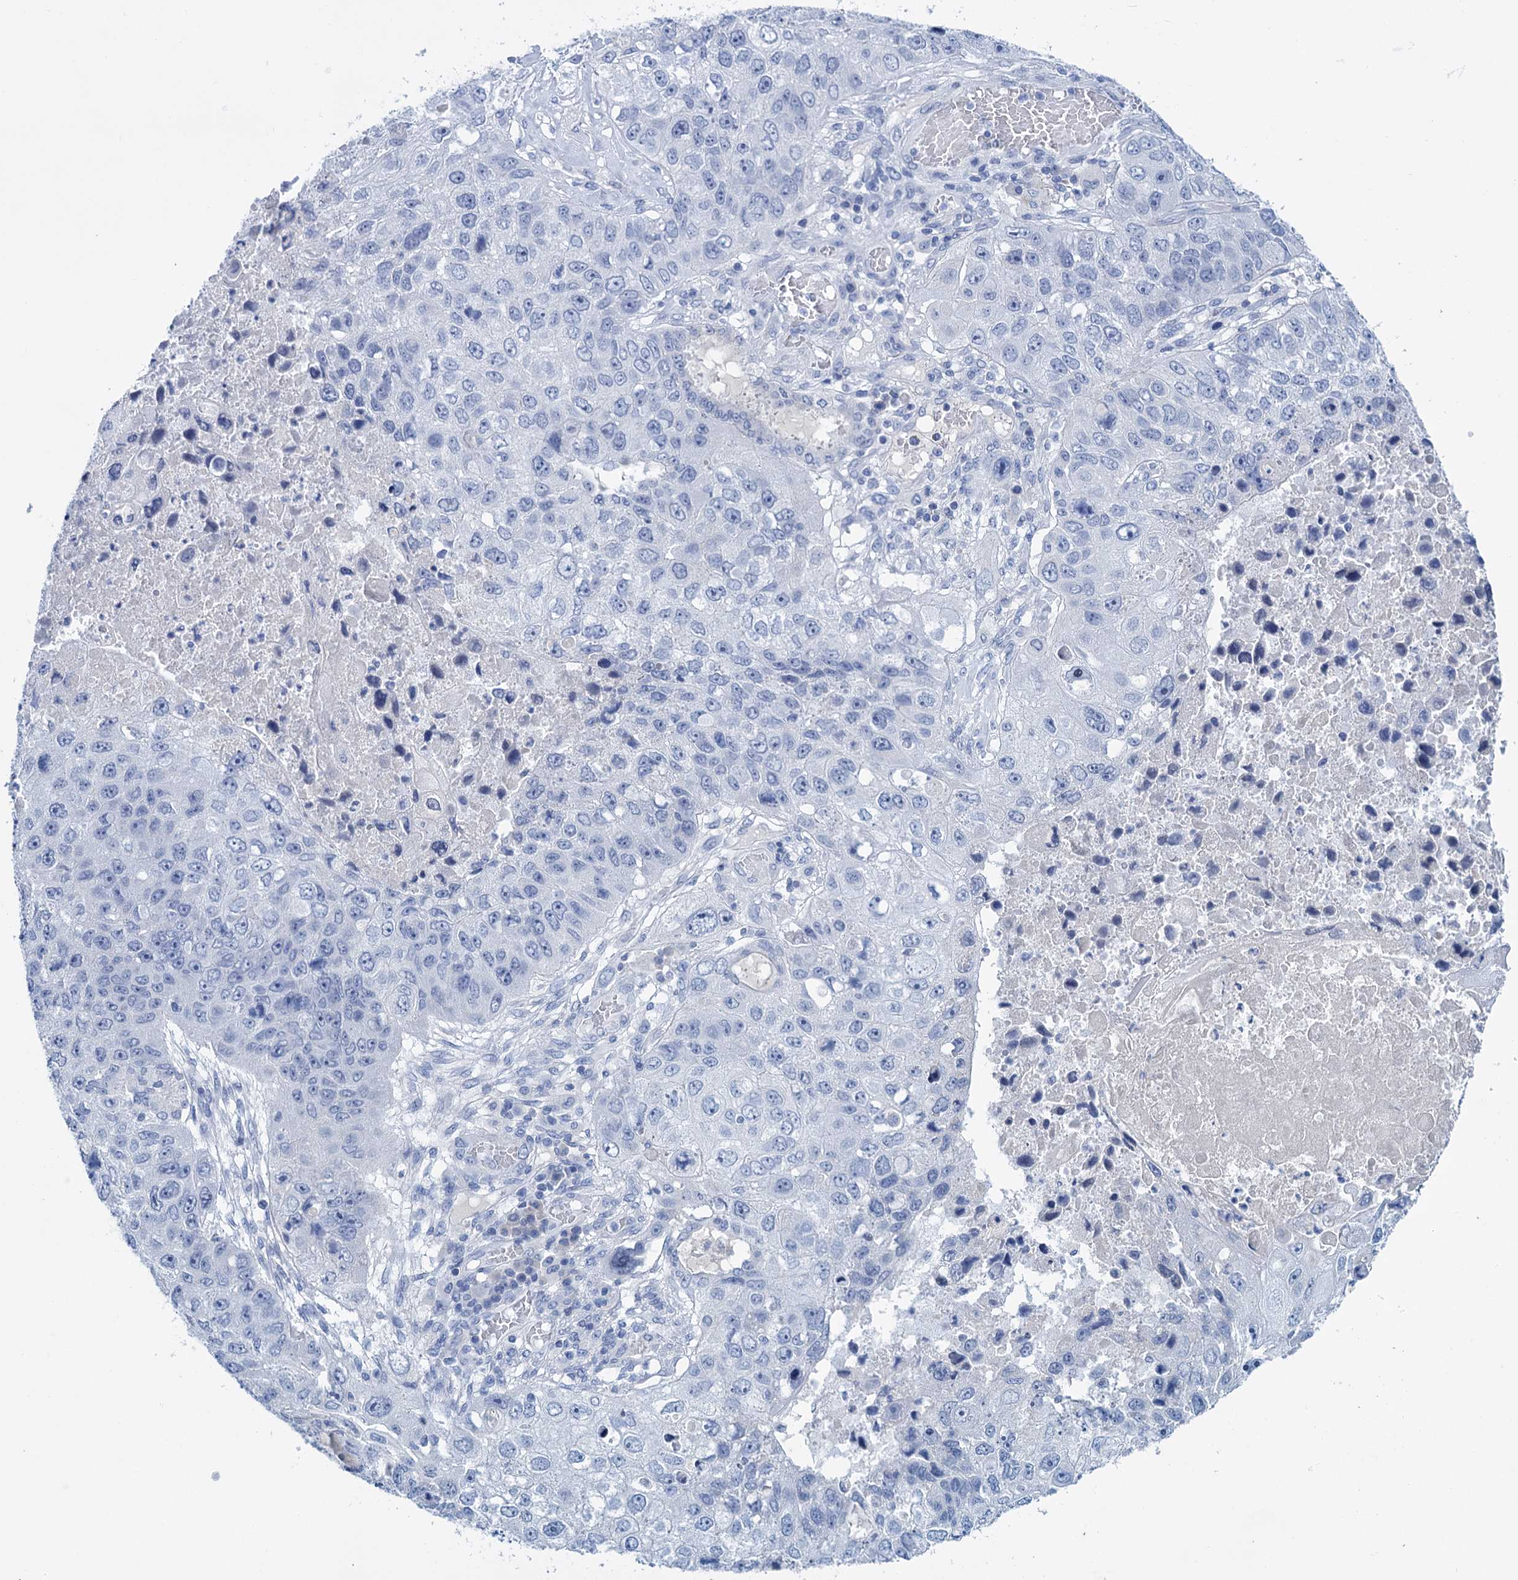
{"staining": {"intensity": "negative", "quantity": "none", "location": "none"}, "tissue": "lung cancer", "cell_type": "Tumor cells", "image_type": "cancer", "snomed": [{"axis": "morphology", "description": "Squamous cell carcinoma, NOS"}, {"axis": "topography", "description": "Lung"}], "caption": "Tumor cells are negative for brown protein staining in lung cancer (squamous cell carcinoma). (DAB immunohistochemistry (IHC) visualized using brightfield microscopy, high magnification).", "gene": "MYOZ3", "patient": {"sex": "male", "age": 61}}